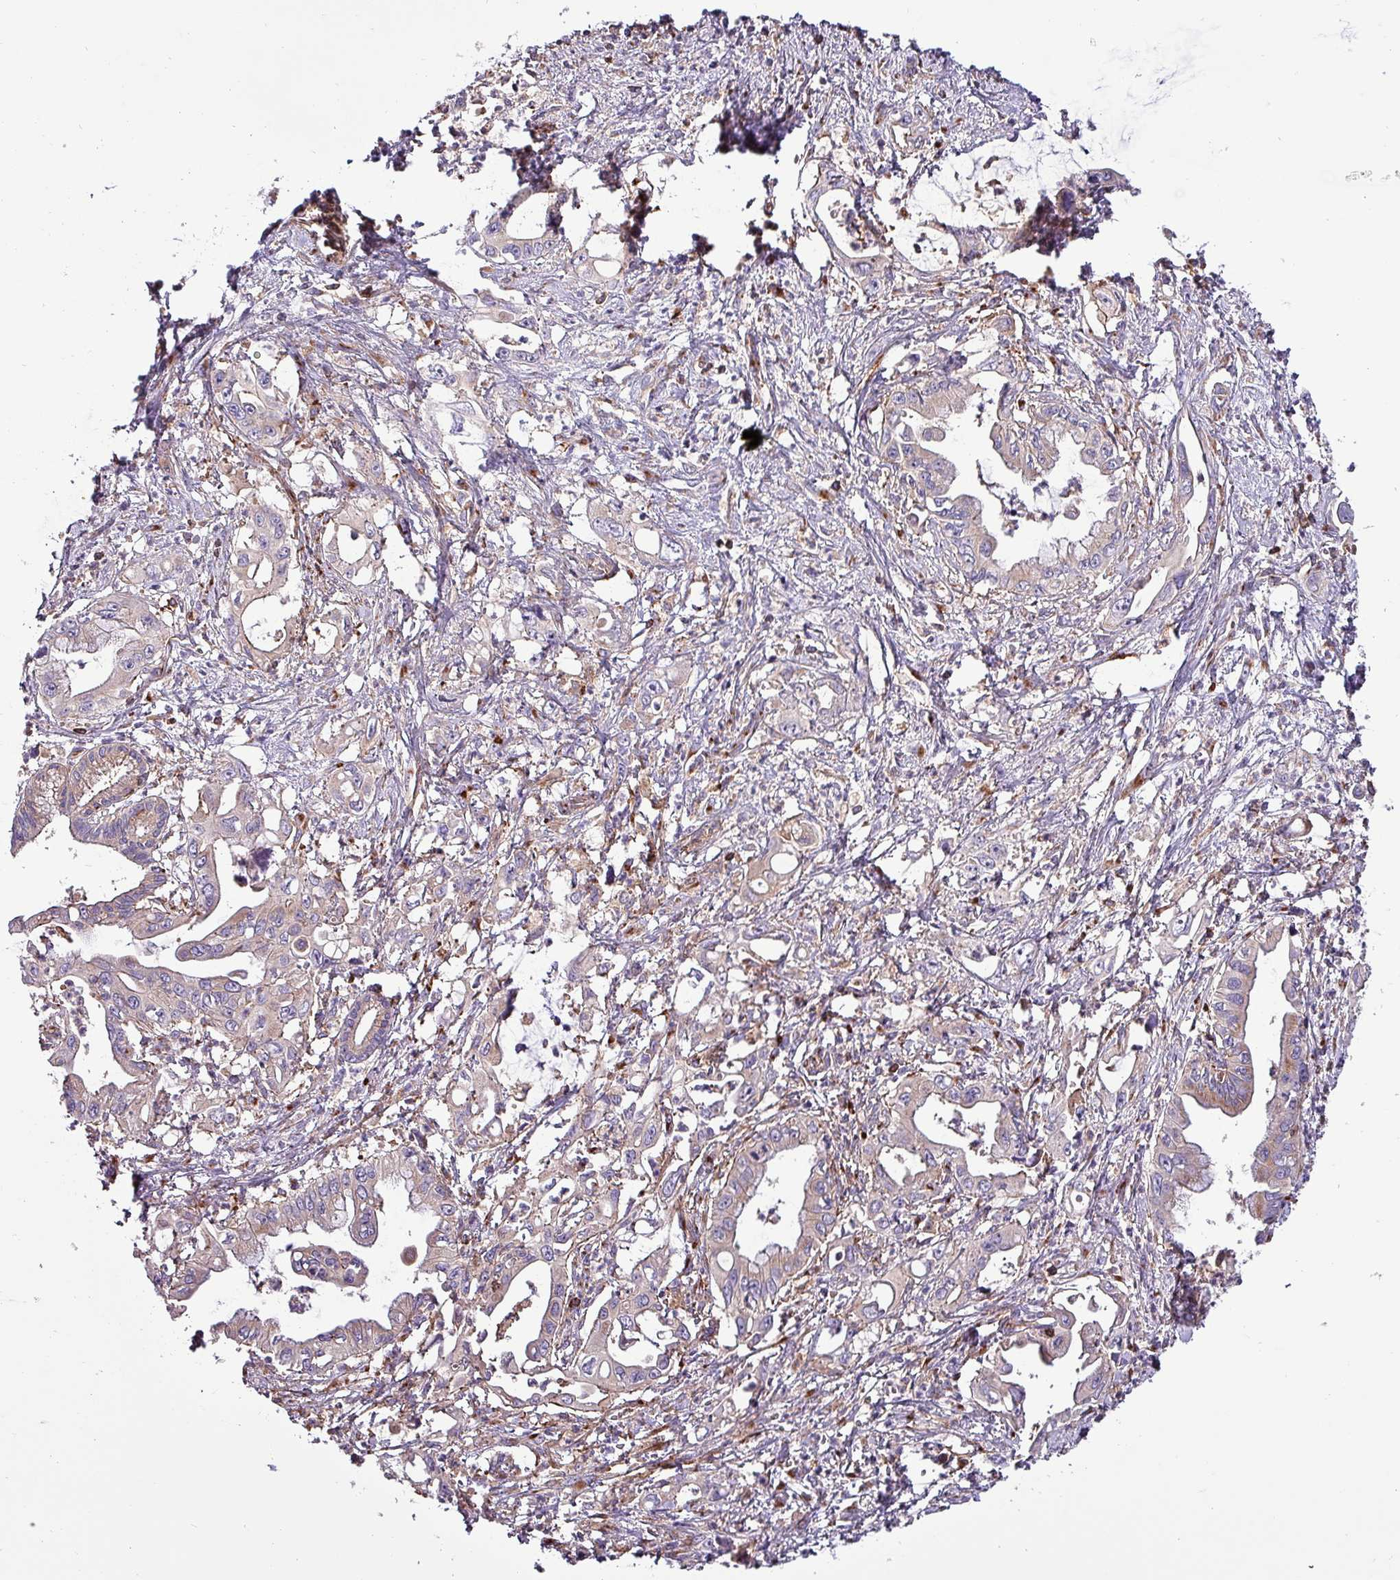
{"staining": {"intensity": "weak", "quantity": "25%-75%", "location": "cytoplasmic/membranous"}, "tissue": "pancreatic cancer", "cell_type": "Tumor cells", "image_type": "cancer", "snomed": [{"axis": "morphology", "description": "Adenocarcinoma, NOS"}, {"axis": "topography", "description": "Pancreas"}], "caption": "Brown immunohistochemical staining in human adenocarcinoma (pancreatic) reveals weak cytoplasmic/membranous staining in approximately 25%-75% of tumor cells. The staining was performed using DAB (3,3'-diaminobenzidine) to visualize the protein expression in brown, while the nuclei were stained in blue with hematoxylin (Magnification: 20x).", "gene": "VAMP4", "patient": {"sex": "male", "age": 61}}